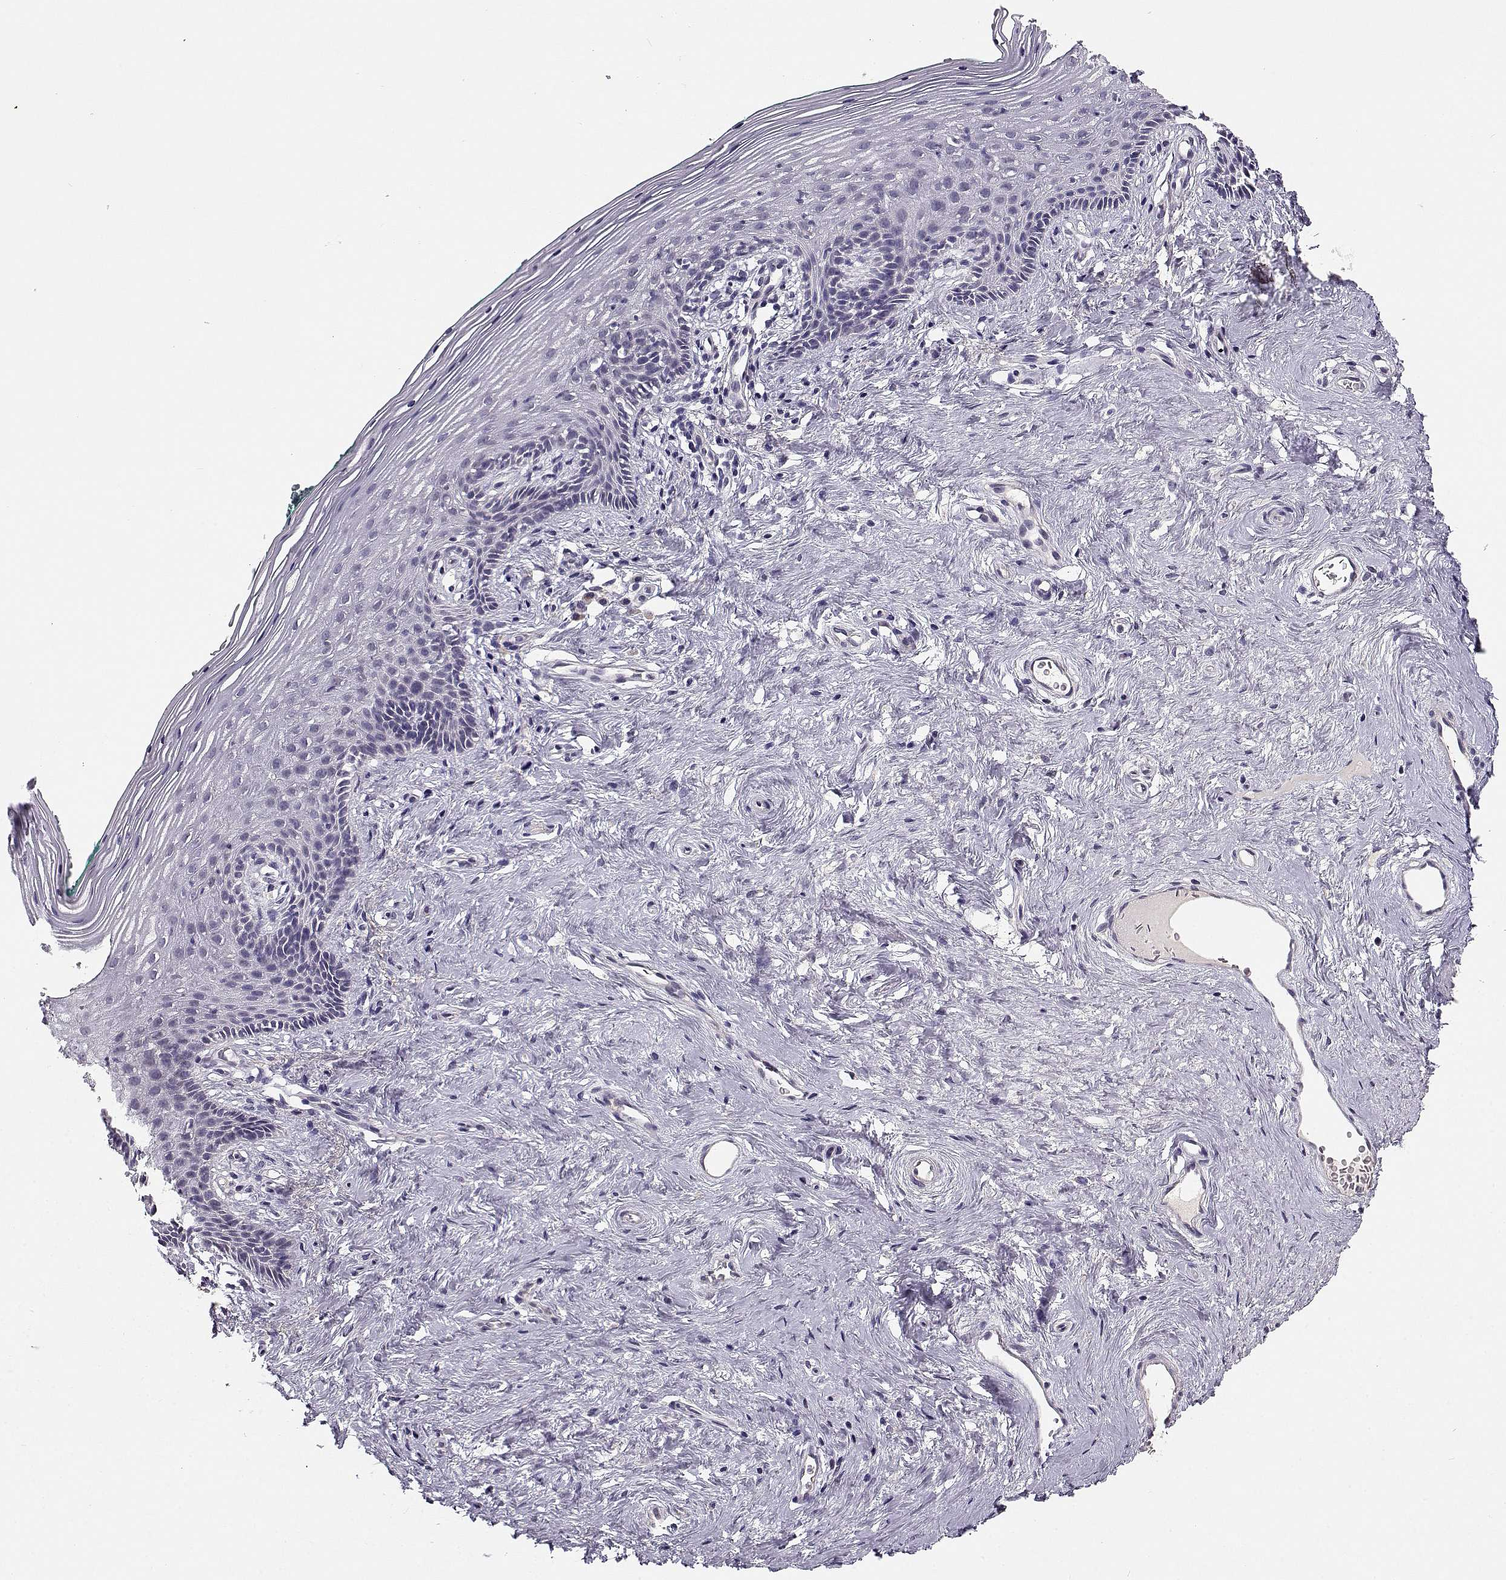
{"staining": {"intensity": "negative", "quantity": "none", "location": "none"}, "tissue": "vagina", "cell_type": "Squamous epithelial cells", "image_type": "normal", "snomed": [{"axis": "morphology", "description": "Normal tissue, NOS"}, {"axis": "topography", "description": "Vagina"}], "caption": "Immunohistochemical staining of benign human vagina displays no significant positivity in squamous epithelial cells.", "gene": "TMEM145", "patient": {"sex": "female", "age": 45}}